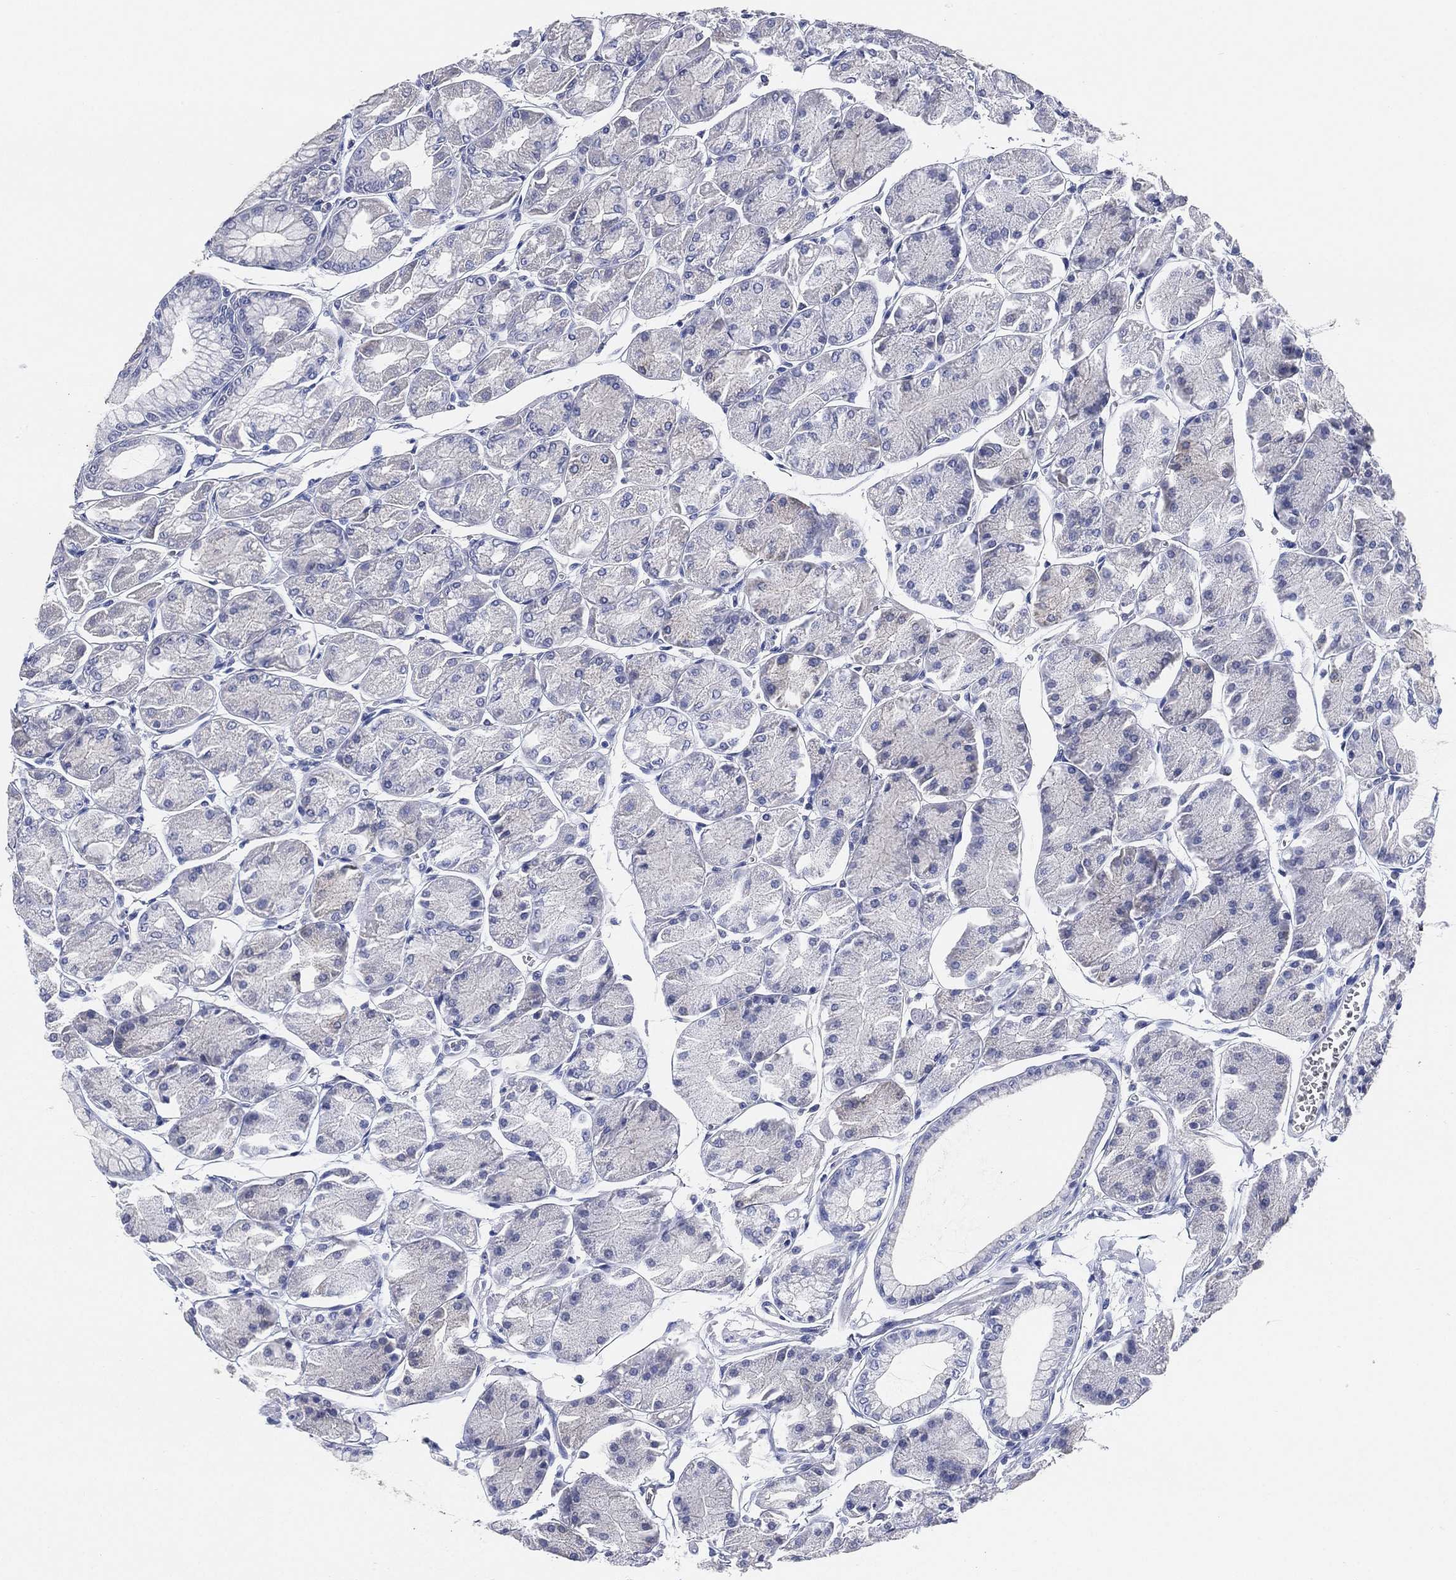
{"staining": {"intensity": "negative", "quantity": "none", "location": "none"}, "tissue": "stomach", "cell_type": "Glandular cells", "image_type": "normal", "snomed": [{"axis": "morphology", "description": "Normal tissue, NOS"}, {"axis": "topography", "description": "Stomach, upper"}], "caption": "DAB immunohistochemical staining of normal stomach demonstrates no significant positivity in glandular cells.", "gene": "IYD", "patient": {"sex": "male", "age": 60}}